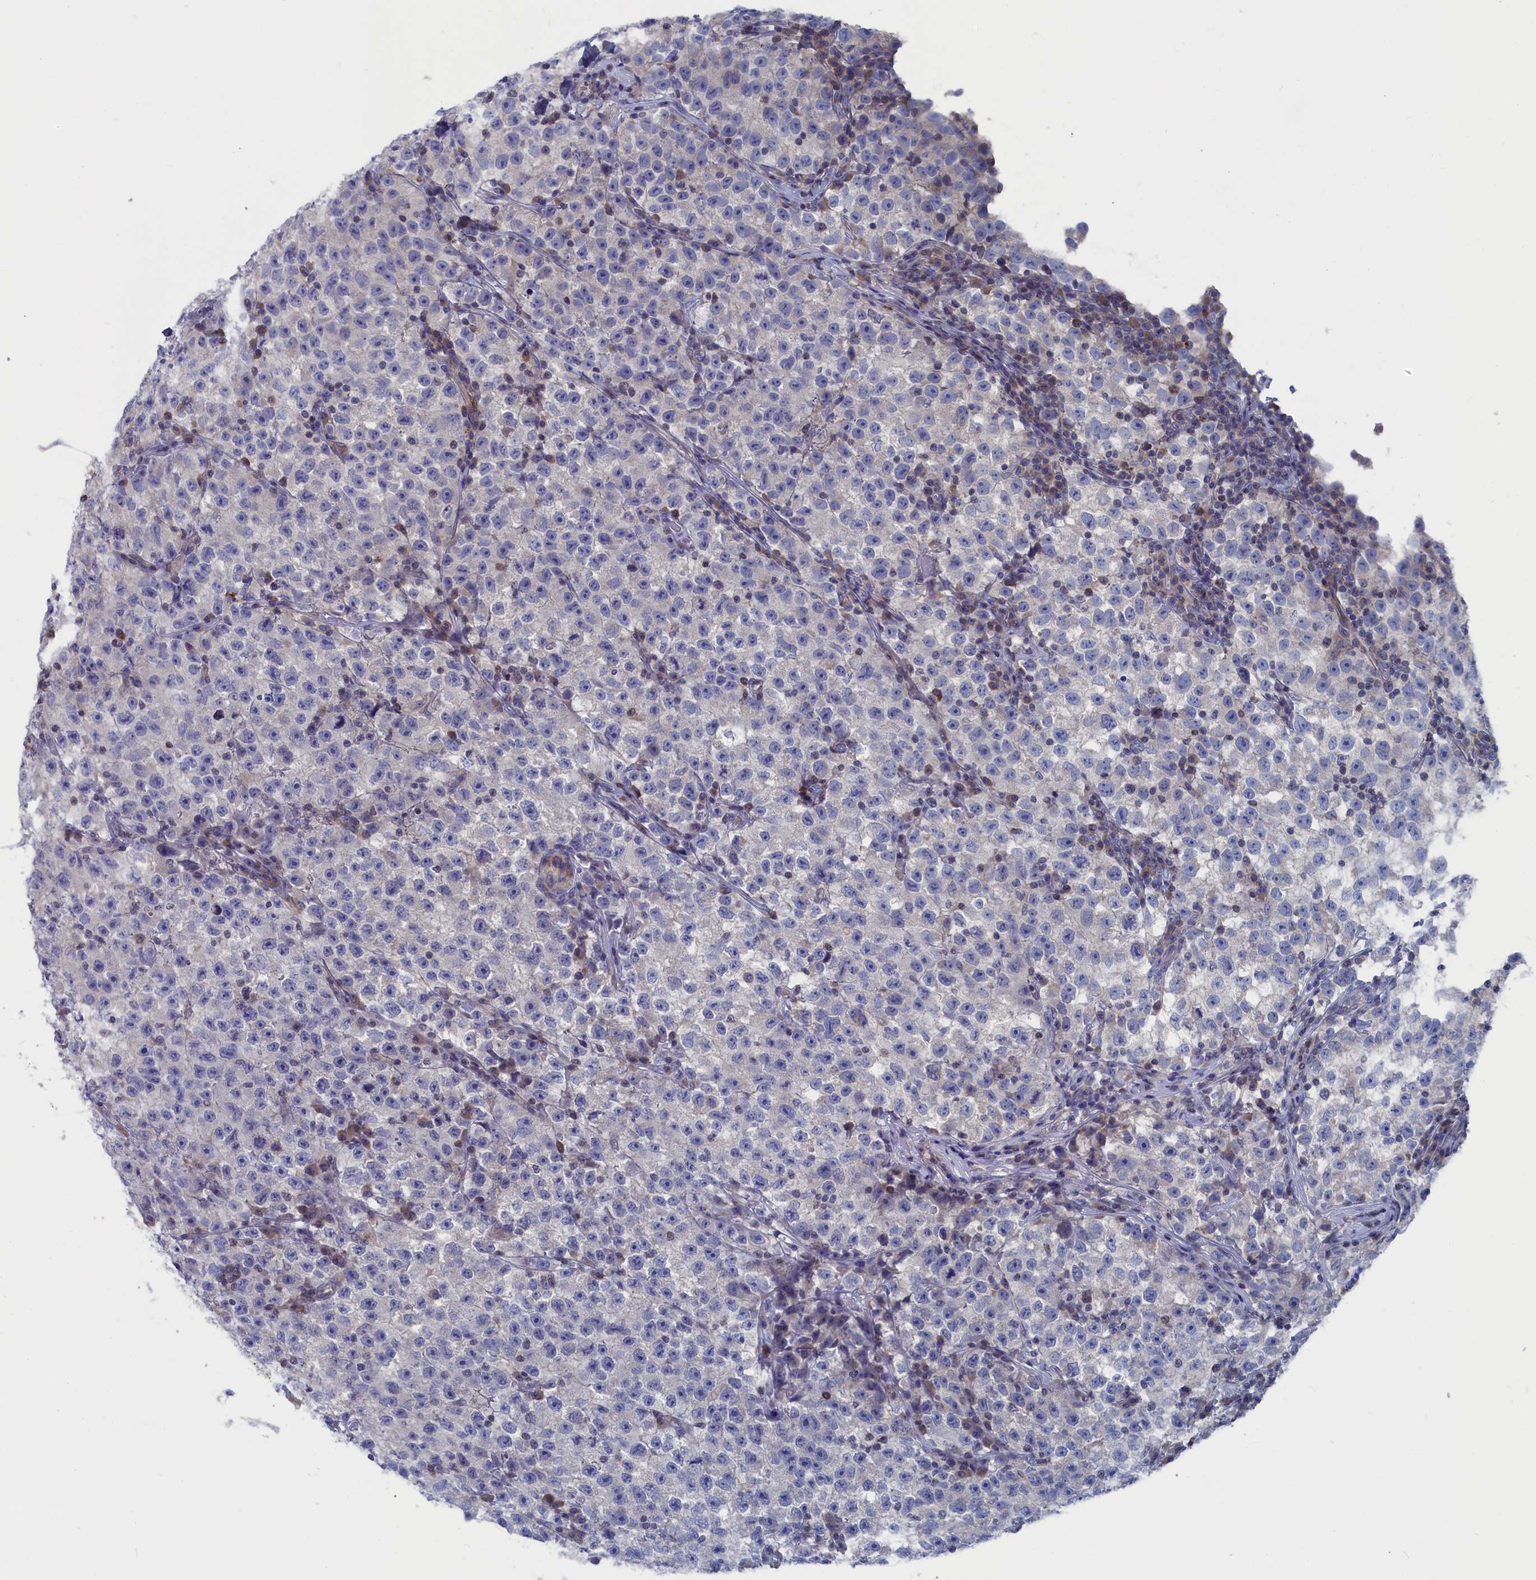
{"staining": {"intensity": "negative", "quantity": "none", "location": "none"}, "tissue": "testis cancer", "cell_type": "Tumor cells", "image_type": "cancer", "snomed": [{"axis": "morphology", "description": "Seminoma, NOS"}, {"axis": "topography", "description": "Testis"}], "caption": "Immunohistochemical staining of seminoma (testis) reveals no significant positivity in tumor cells.", "gene": "CEND1", "patient": {"sex": "male", "age": 22}}